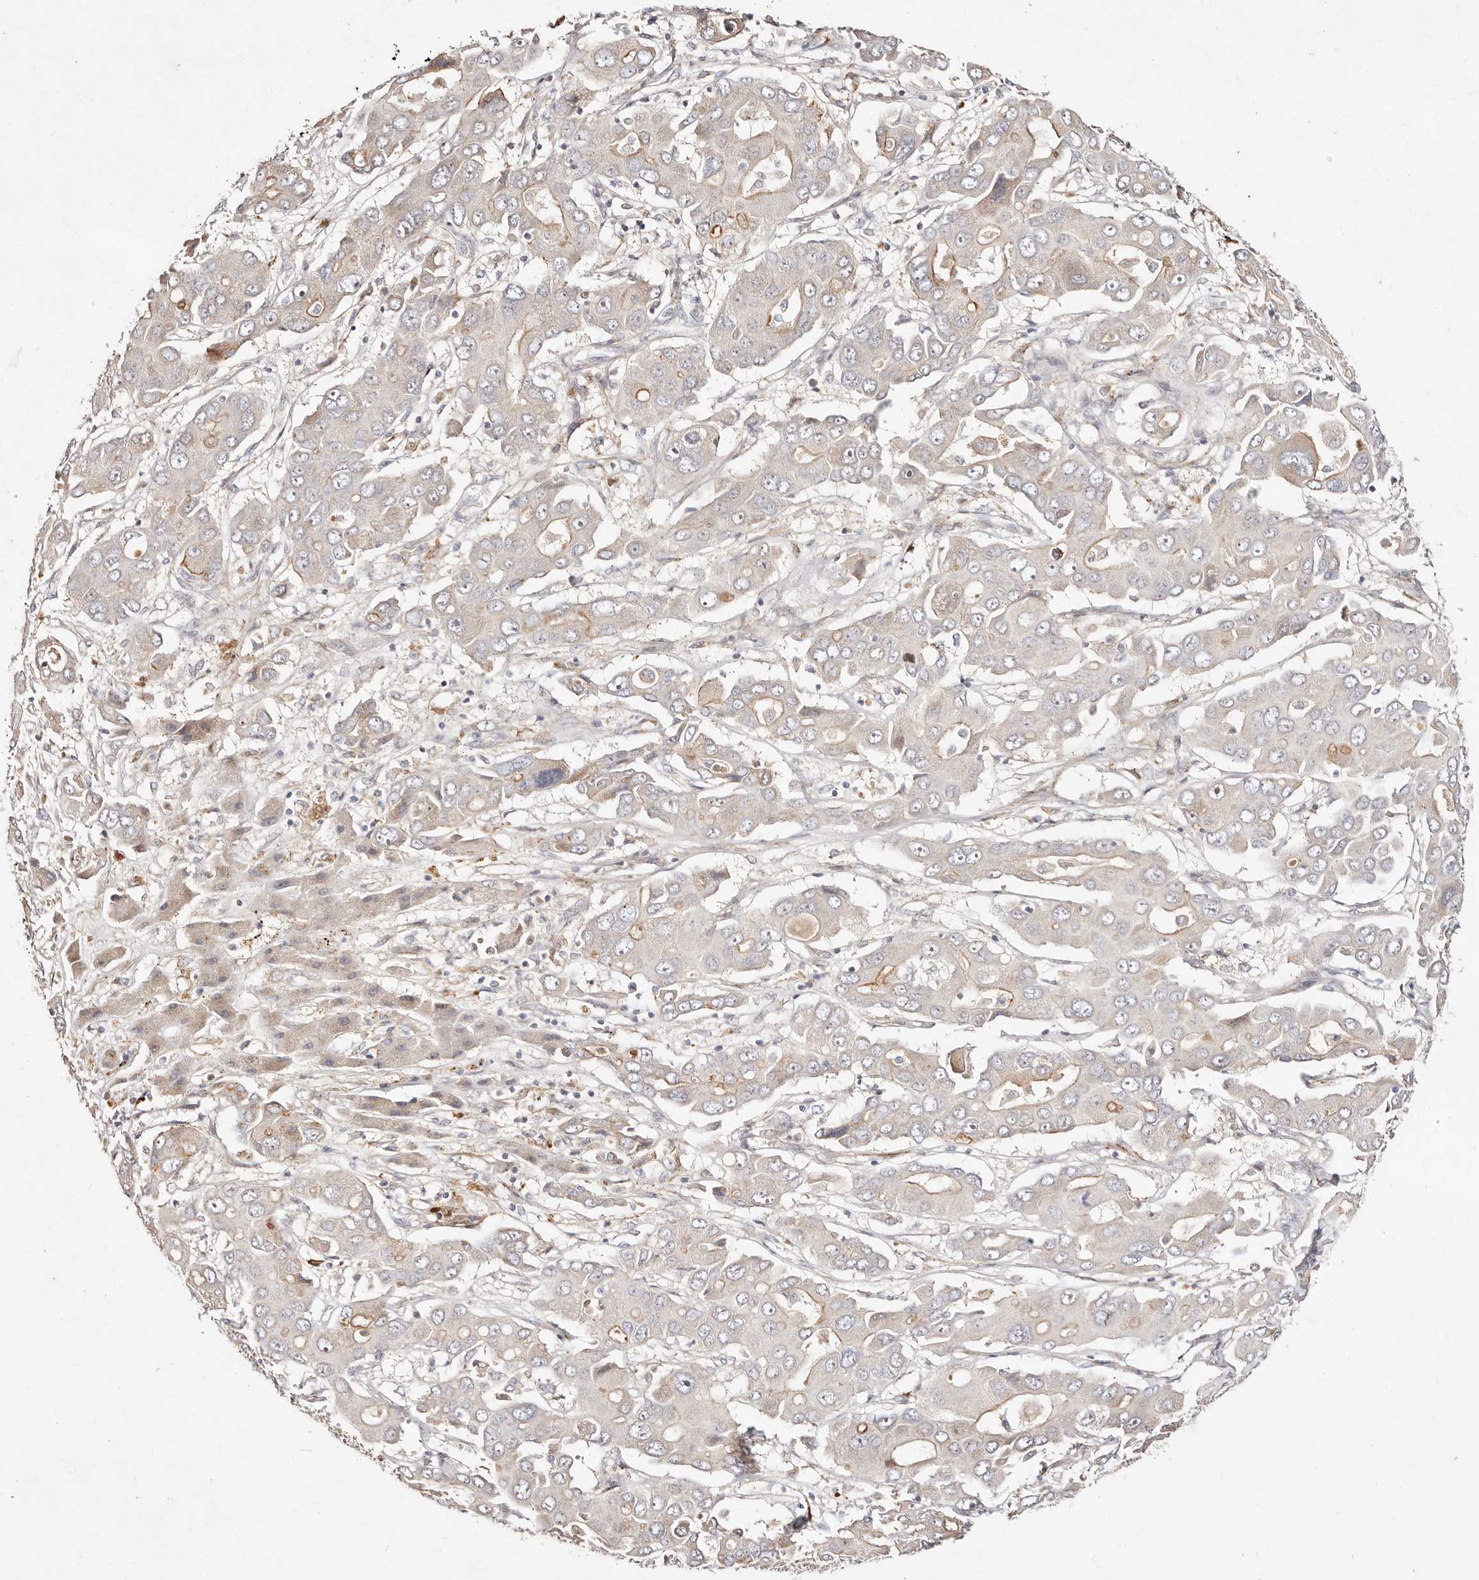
{"staining": {"intensity": "weak", "quantity": "<25%", "location": "cytoplasmic/membranous"}, "tissue": "liver cancer", "cell_type": "Tumor cells", "image_type": "cancer", "snomed": [{"axis": "morphology", "description": "Cholangiocarcinoma"}, {"axis": "topography", "description": "Liver"}], "caption": "Immunohistochemistry histopathology image of neoplastic tissue: human liver cholangiocarcinoma stained with DAB reveals no significant protein positivity in tumor cells.", "gene": "MTMR11", "patient": {"sex": "male", "age": 67}}